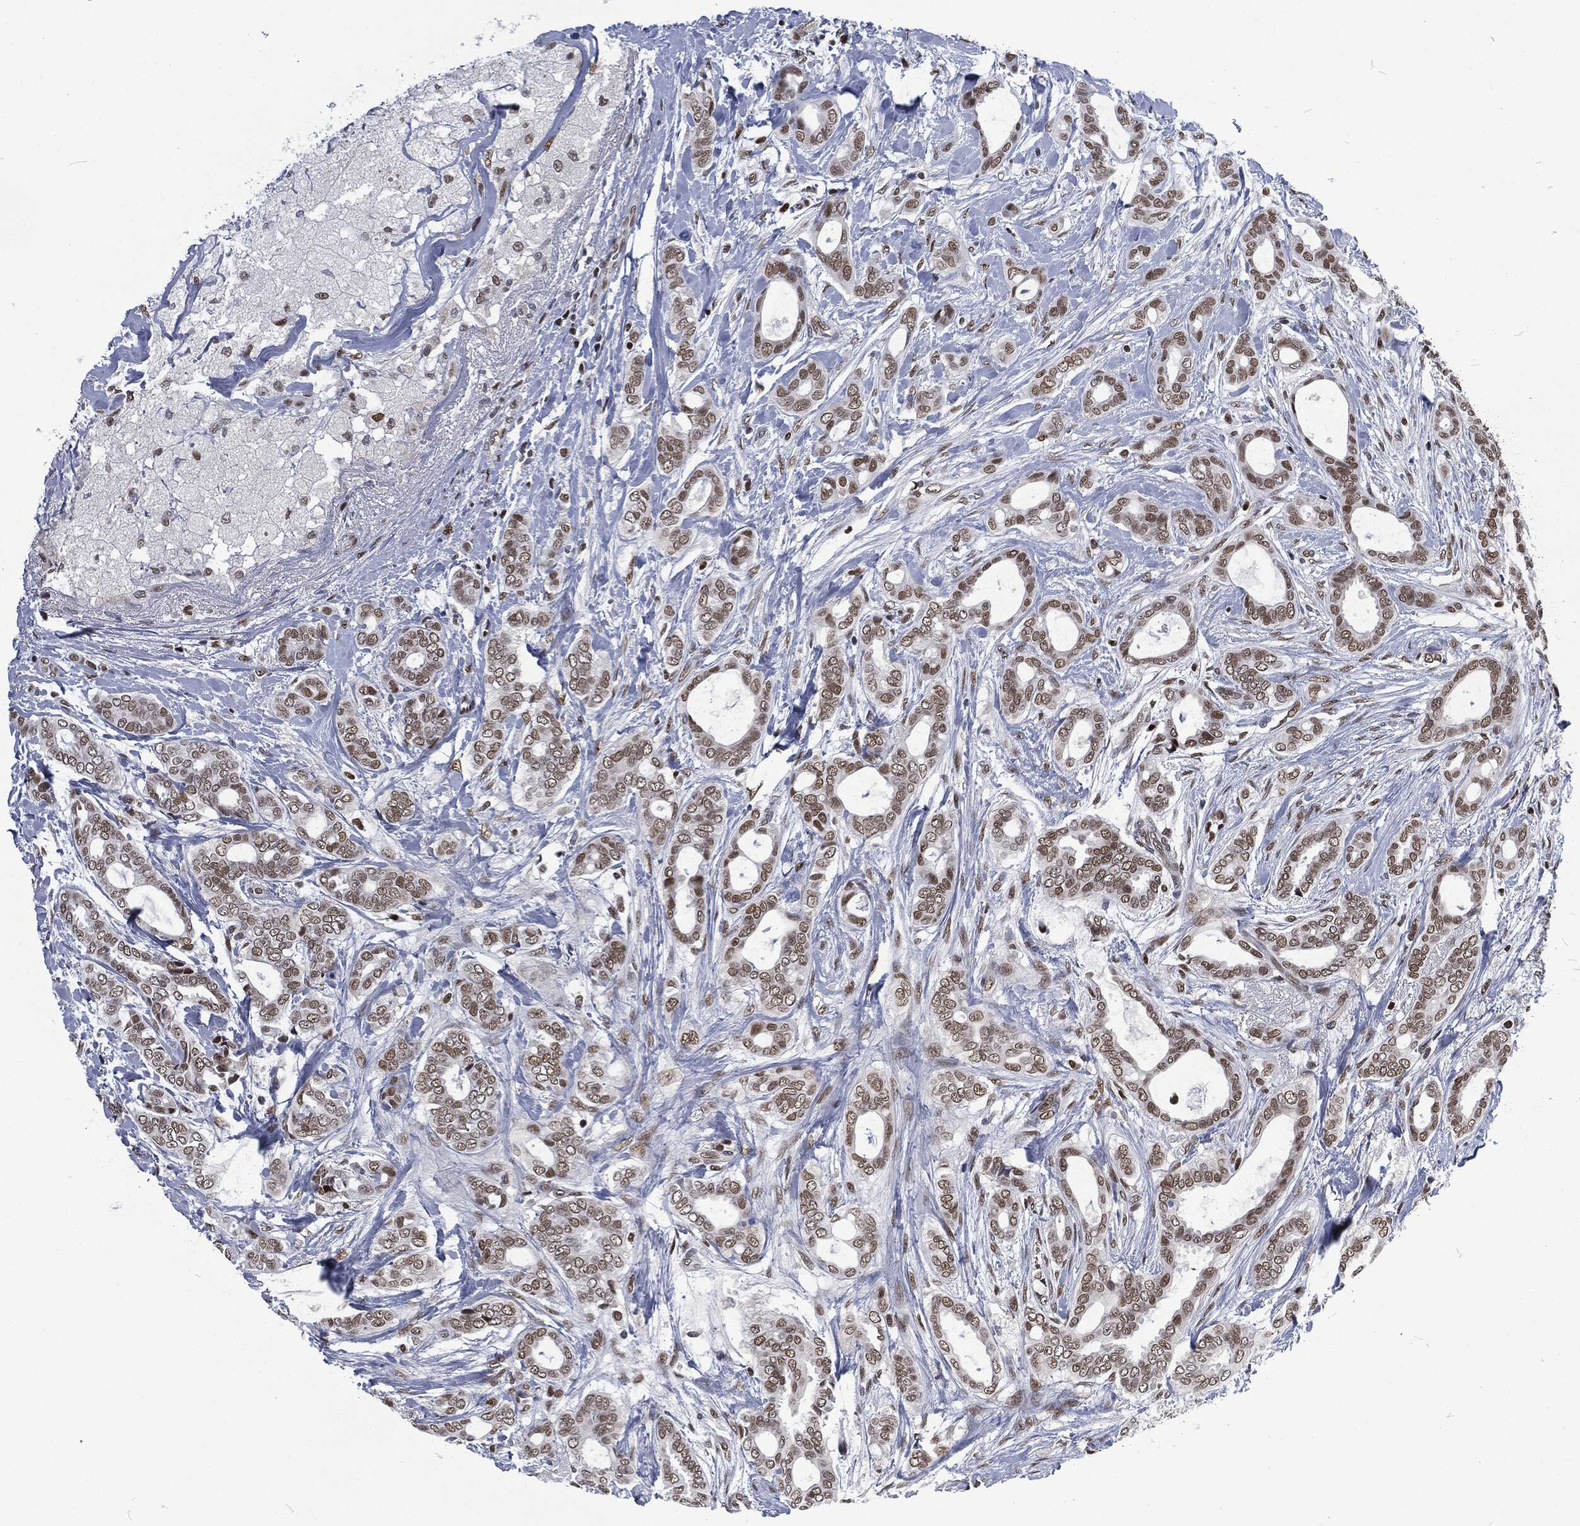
{"staining": {"intensity": "moderate", "quantity": "<25%", "location": "nuclear"}, "tissue": "breast cancer", "cell_type": "Tumor cells", "image_type": "cancer", "snomed": [{"axis": "morphology", "description": "Duct carcinoma"}, {"axis": "topography", "description": "Breast"}], "caption": "About <25% of tumor cells in human infiltrating ductal carcinoma (breast) exhibit moderate nuclear protein expression as visualized by brown immunohistochemical staining.", "gene": "DCPS", "patient": {"sex": "female", "age": 51}}